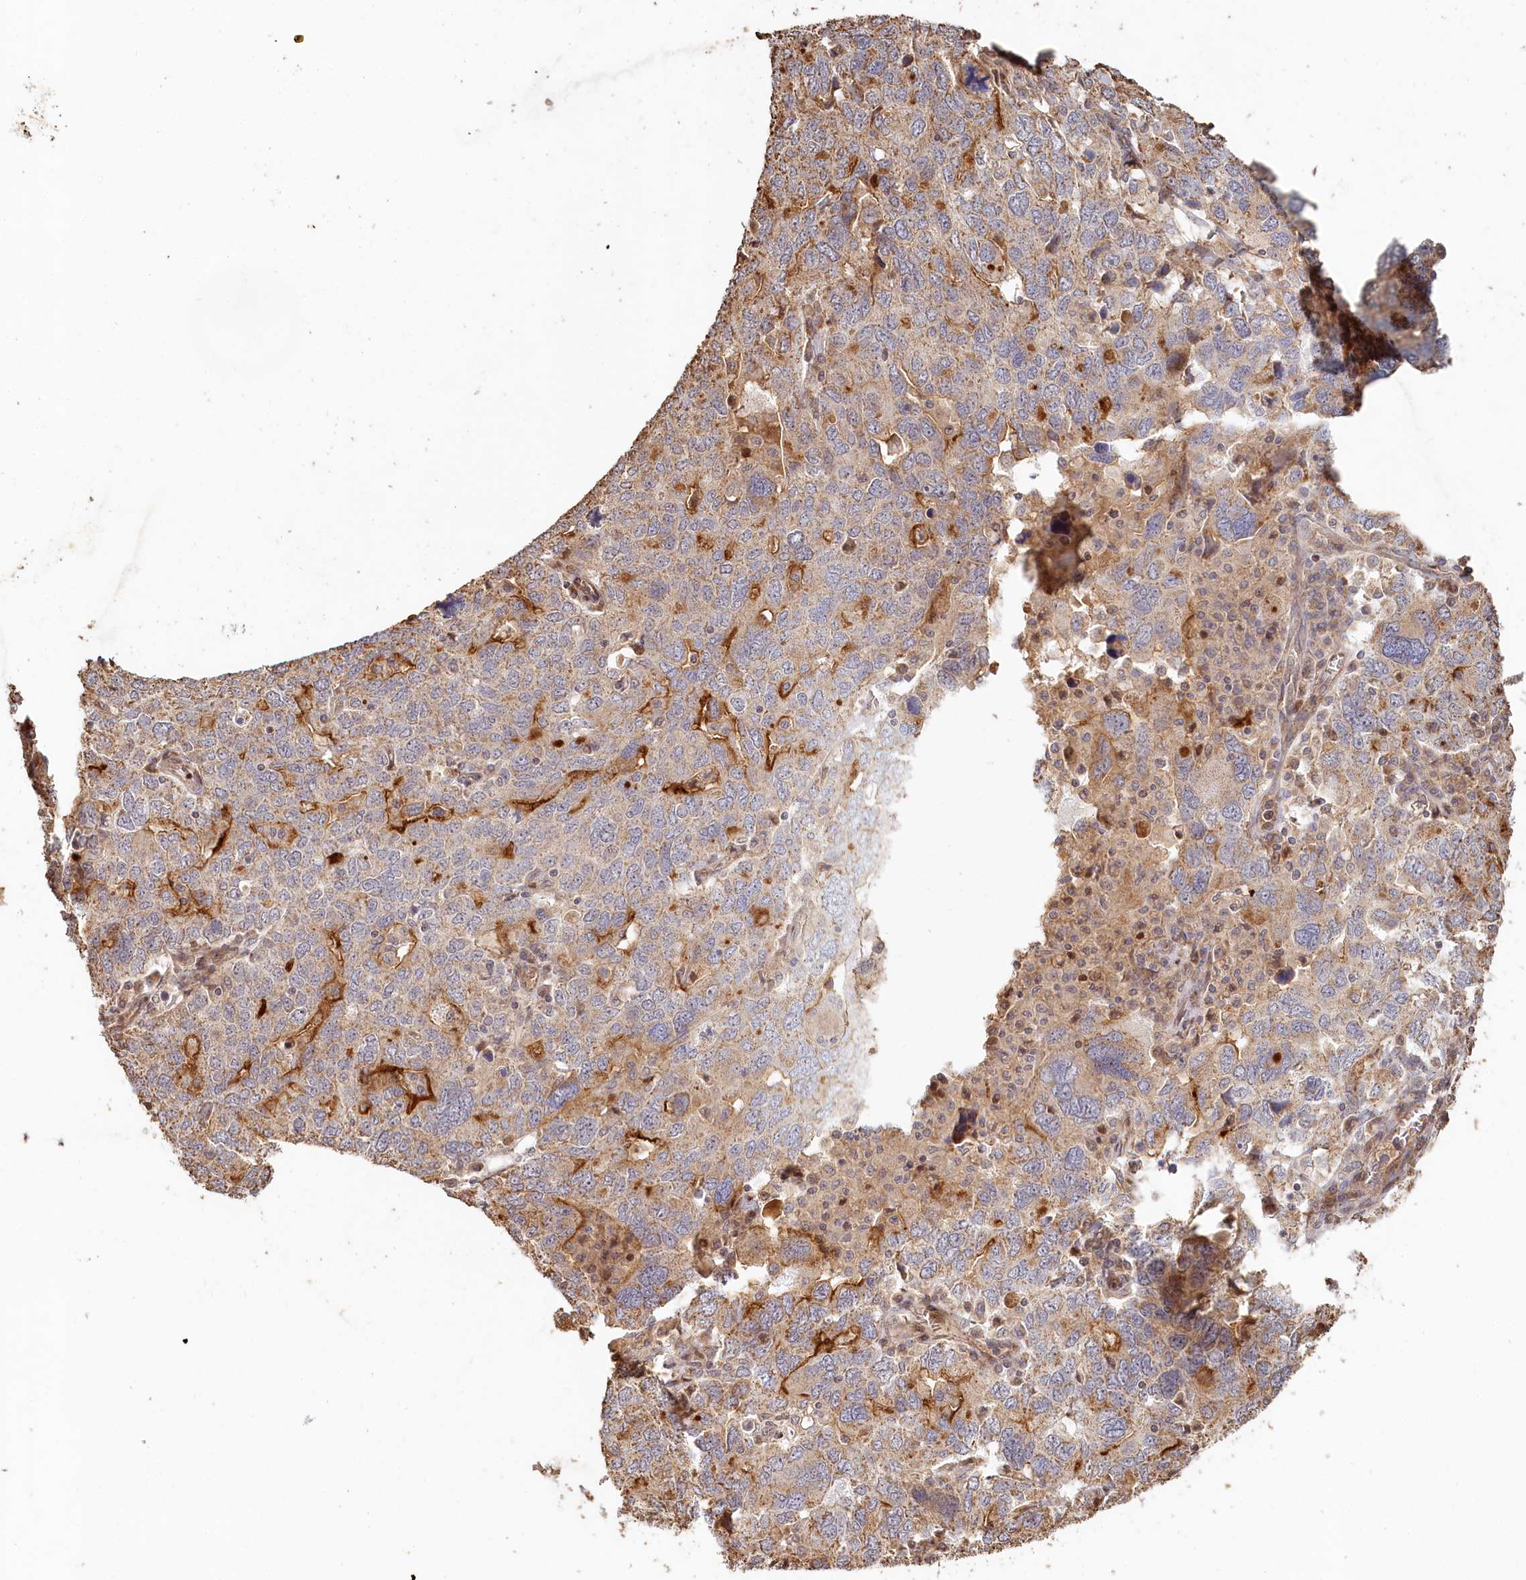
{"staining": {"intensity": "strong", "quantity": "<25%", "location": "cytoplasmic/membranous"}, "tissue": "ovarian cancer", "cell_type": "Tumor cells", "image_type": "cancer", "snomed": [{"axis": "morphology", "description": "Carcinoma, endometroid"}, {"axis": "topography", "description": "Ovary"}], "caption": "Immunohistochemistry (IHC) image of human ovarian endometroid carcinoma stained for a protein (brown), which reveals medium levels of strong cytoplasmic/membranous staining in approximately <25% of tumor cells.", "gene": "HAL", "patient": {"sex": "female", "age": 62}}